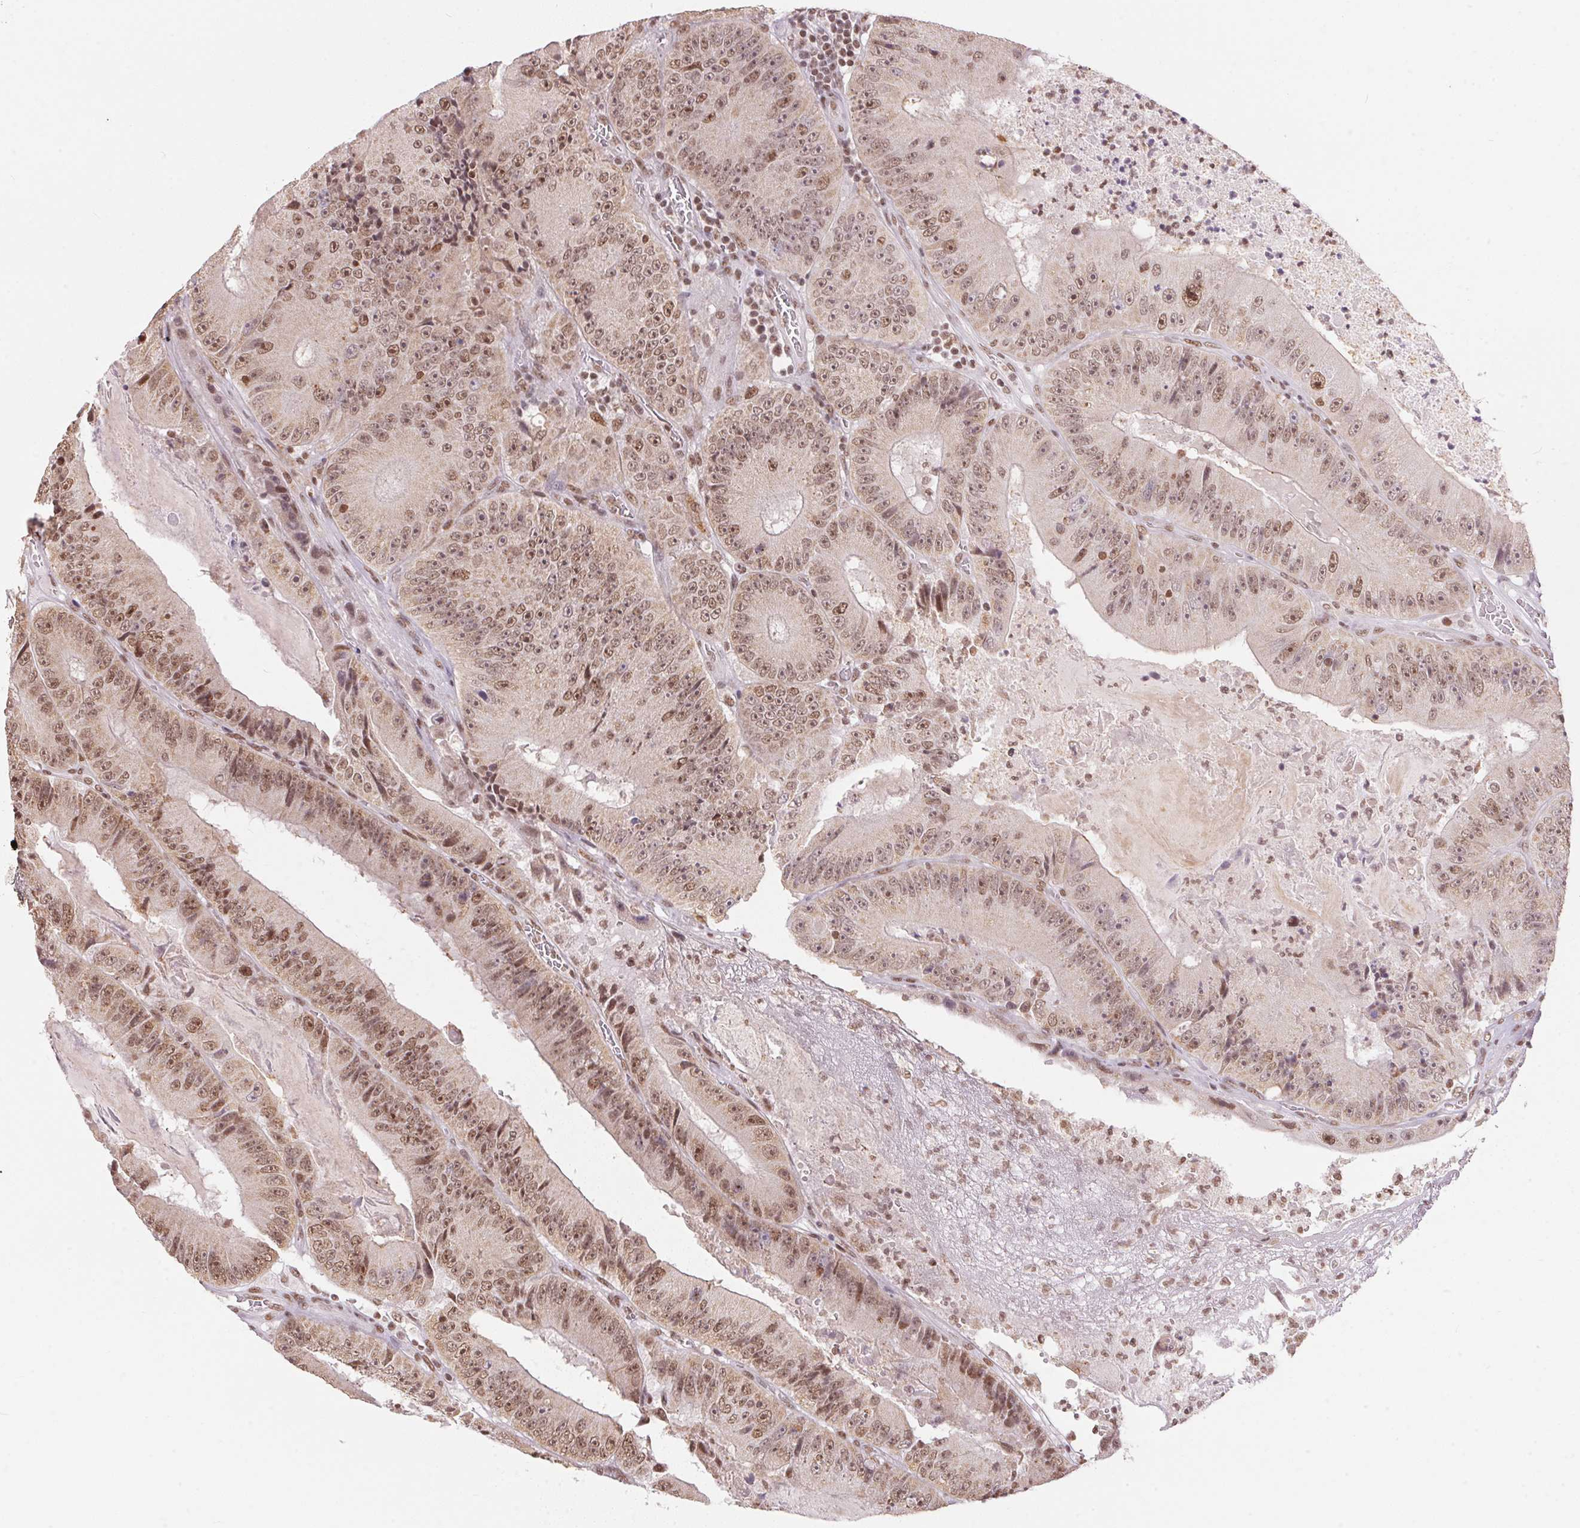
{"staining": {"intensity": "moderate", "quantity": ">75%", "location": "nuclear"}, "tissue": "colorectal cancer", "cell_type": "Tumor cells", "image_type": "cancer", "snomed": [{"axis": "morphology", "description": "Adenocarcinoma, NOS"}, {"axis": "topography", "description": "Colon"}], "caption": "Tumor cells exhibit medium levels of moderate nuclear expression in approximately >75% of cells in human colorectal cancer.", "gene": "NFE2L1", "patient": {"sex": "female", "age": 86}}